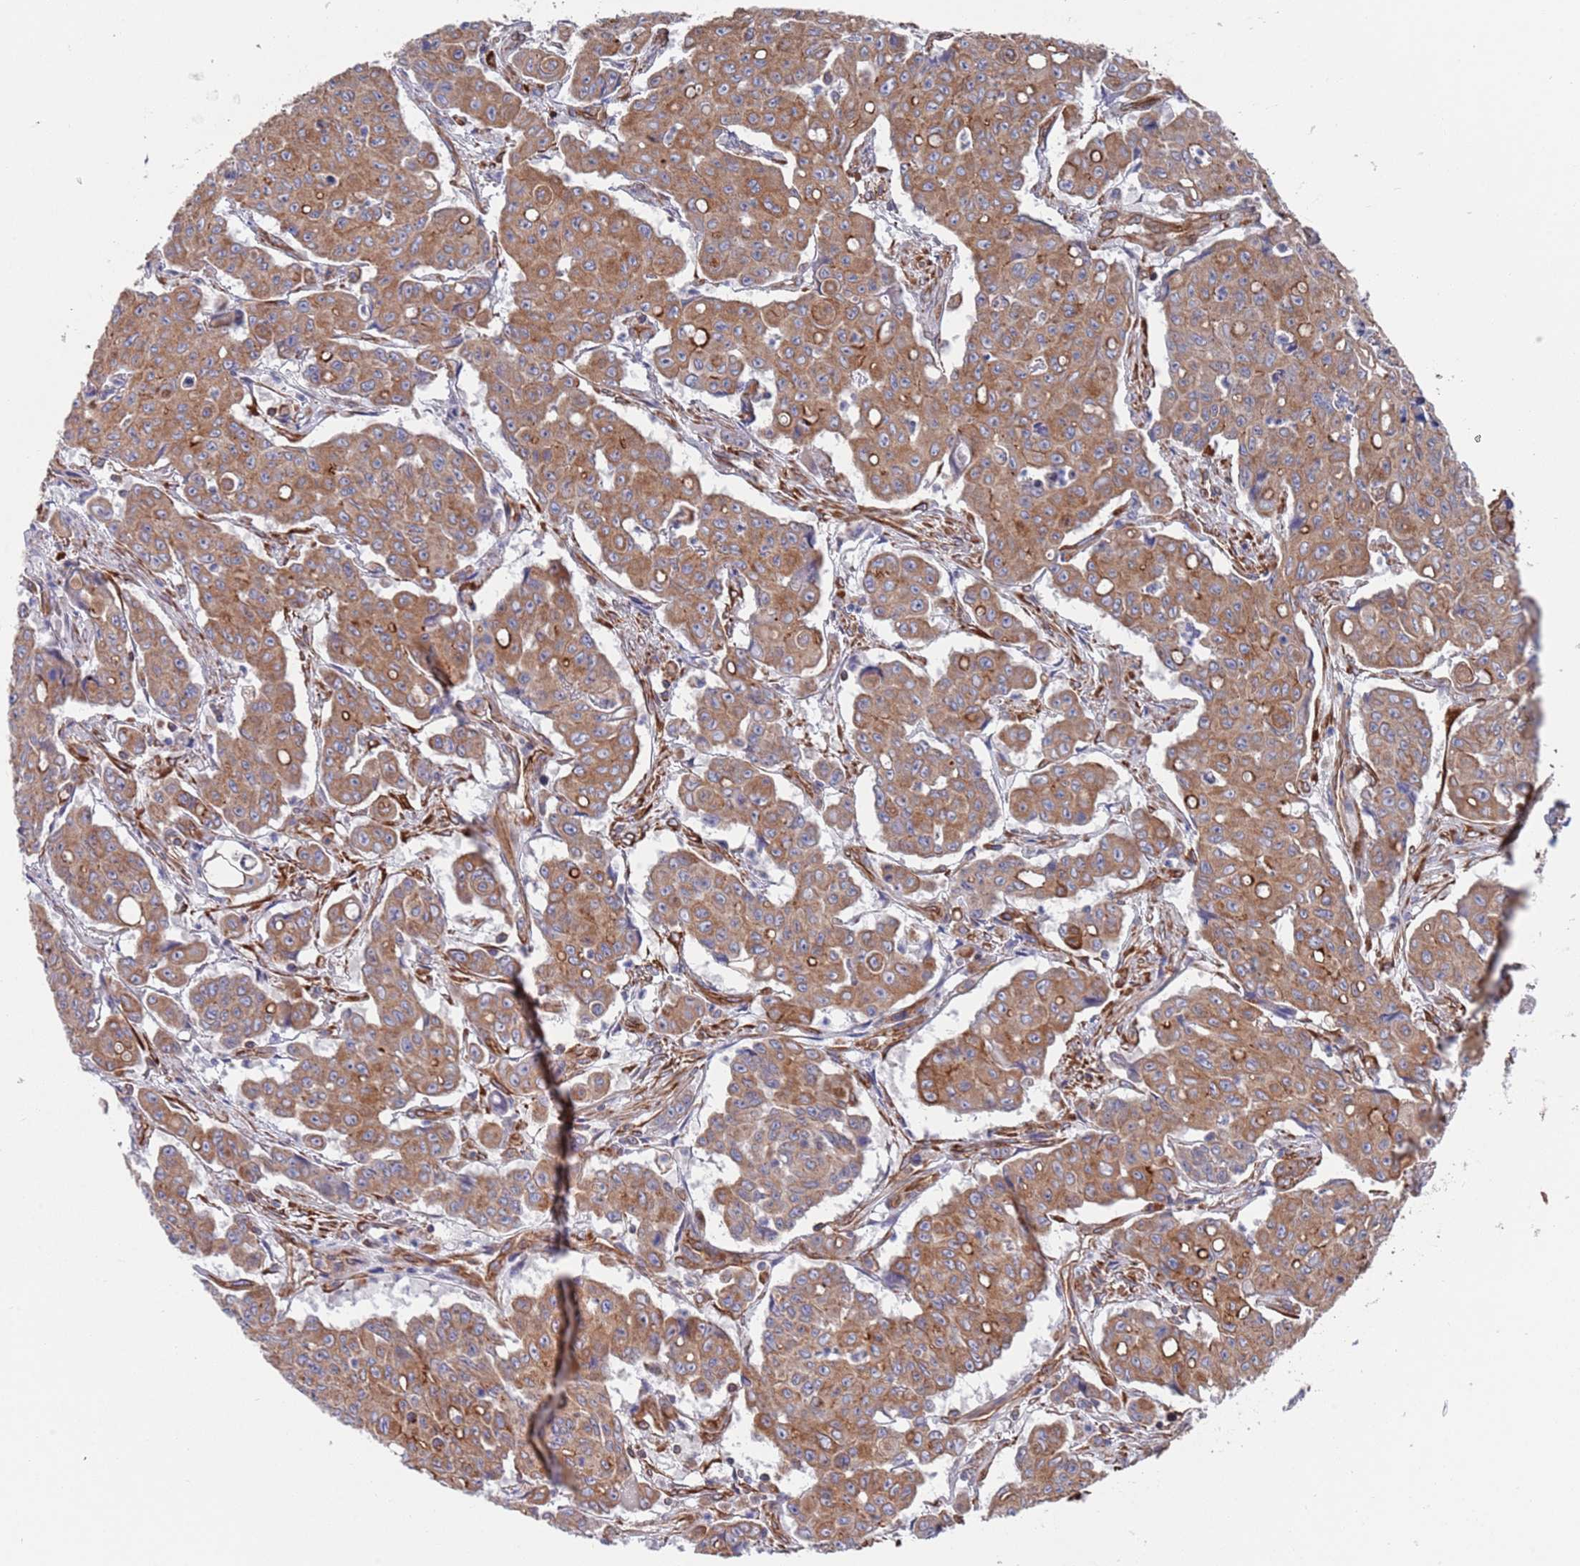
{"staining": {"intensity": "moderate", "quantity": ">75%", "location": "cytoplasmic/membranous"}, "tissue": "colorectal cancer", "cell_type": "Tumor cells", "image_type": "cancer", "snomed": [{"axis": "morphology", "description": "Adenocarcinoma, NOS"}, {"axis": "topography", "description": "Colon"}], "caption": "Immunohistochemical staining of human adenocarcinoma (colorectal) reveals medium levels of moderate cytoplasmic/membranous protein positivity in about >75% of tumor cells.", "gene": "JAKMIP2", "patient": {"sex": "male", "age": 51}}